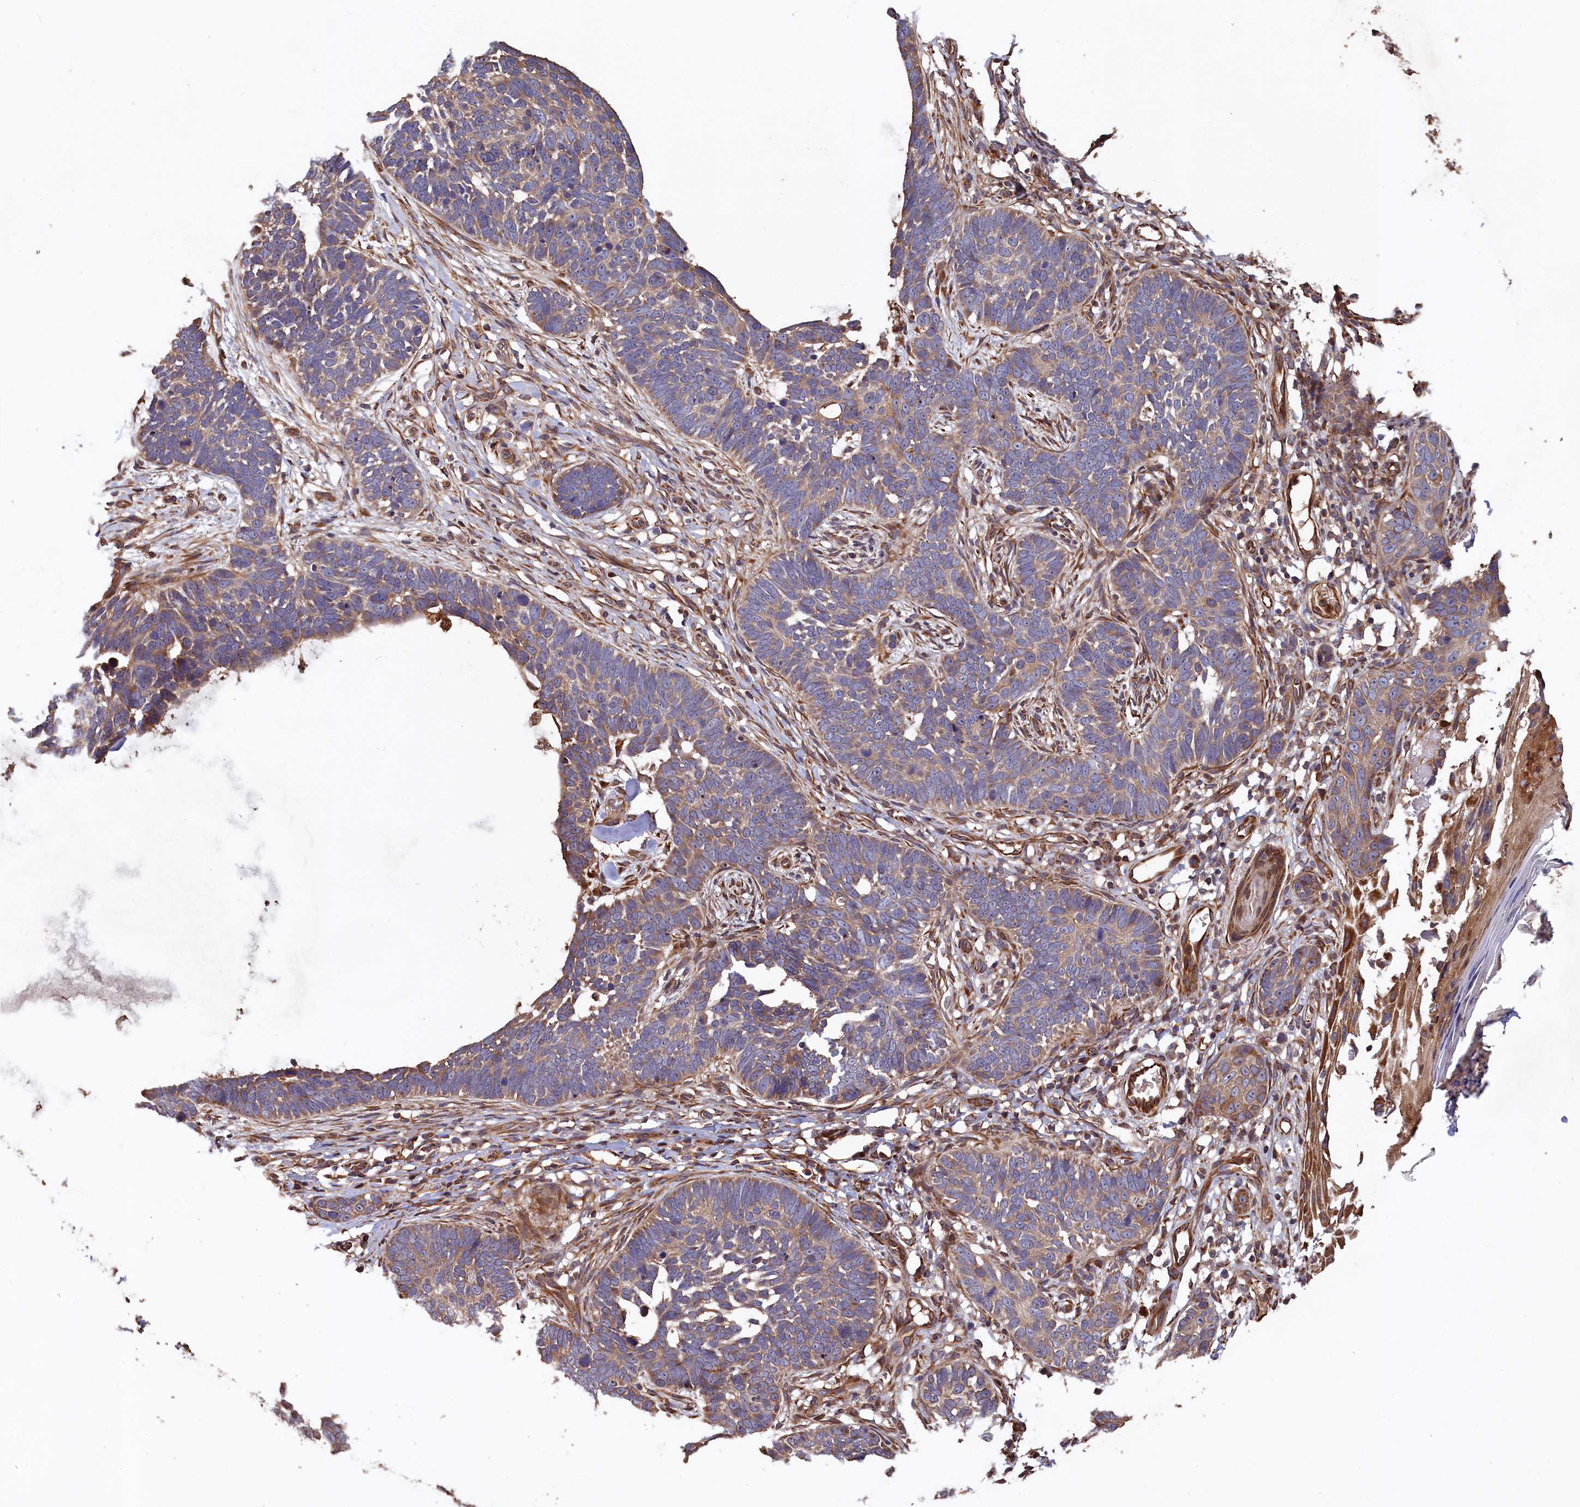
{"staining": {"intensity": "weak", "quantity": "<25%", "location": "cytoplasmic/membranous"}, "tissue": "skin cancer", "cell_type": "Tumor cells", "image_type": "cancer", "snomed": [{"axis": "morphology", "description": "Normal tissue, NOS"}, {"axis": "morphology", "description": "Basal cell carcinoma"}, {"axis": "topography", "description": "Skin"}], "caption": "Image shows no significant protein expression in tumor cells of skin cancer (basal cell carcinoma).", "gene": "GREB1L", "patient": {"sex": "male", "age": 77}}